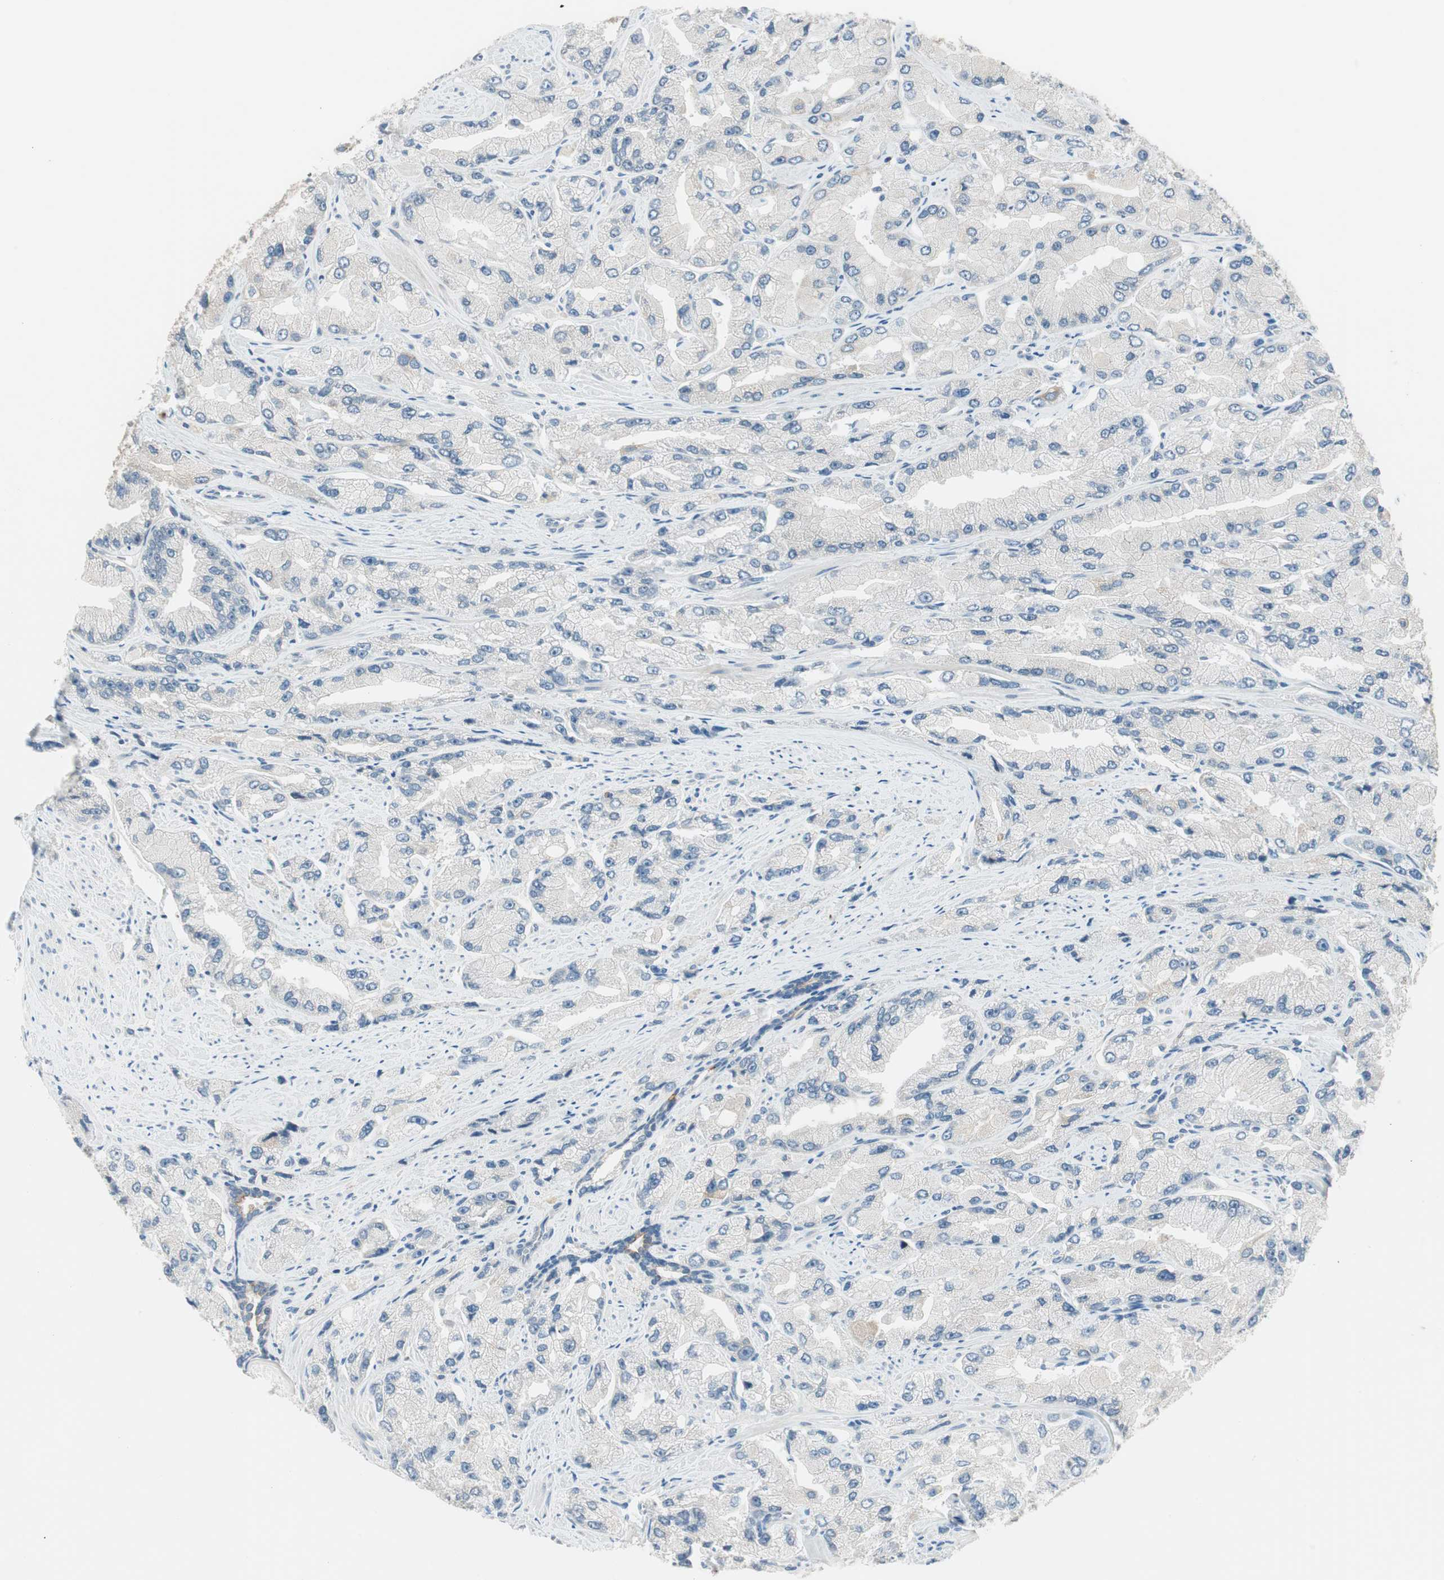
{"staining": {"intensity": "negative", "quantity": "none", "location": "none"}, "tissue": "prostate cancer", "cell_type": "Tumor cells", "image_type": "cancer", "snomed": [{"axis": "morphology", "description": "Adenocarcinoma, High grade"}, {"axis": "topography", "description": "Prostate"}], "caption": "Immunohistochemistry of prostate adenocarcinoma (high-grade) reveals no staining in tumor cells.", "gene": "GNAO1", "patient": {"sex": "male", "age": 58}}